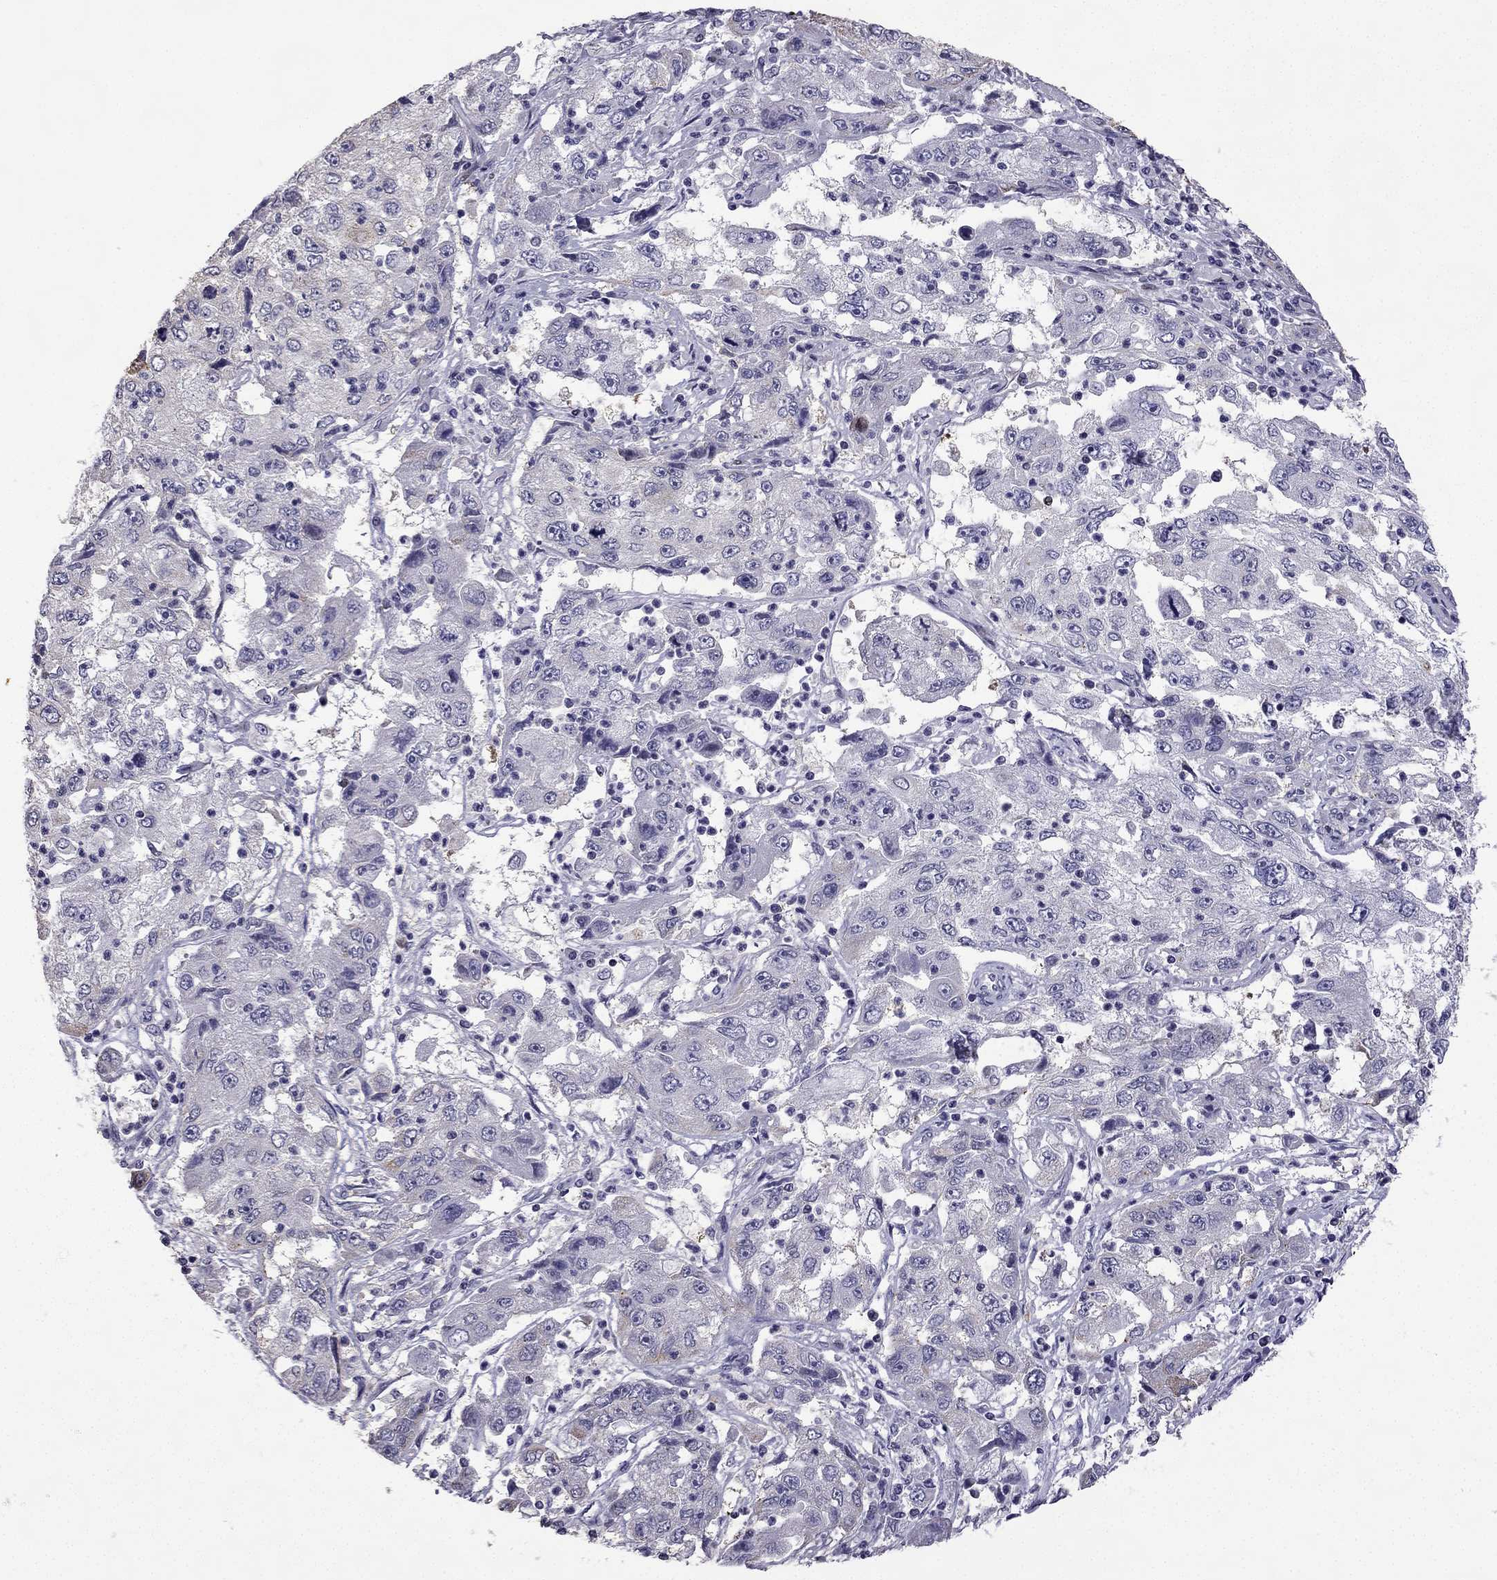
{"staining": {"intensity": "negative", "quantity": "none", "location": "none"}, "tissue": "cervical cancer", "cell_type": "Tumor cells", "image_type": "cancer", "snomed": [{"axis": "morphology", "description": "Squamous cell carcinoma, NOS"}, {"axis": "topography", "description": "Cervix"}], "caption": "Cervical cancer was stained to show a protein in brown. There is no significant staining in tumor cells. (DAB (3,3'-diaminobenzidine) immunohistochemistry visualized using brightfield microscopy, high magnification).", "gene": "CFAP70", "patient": {"sex": "female", "age": 36}}